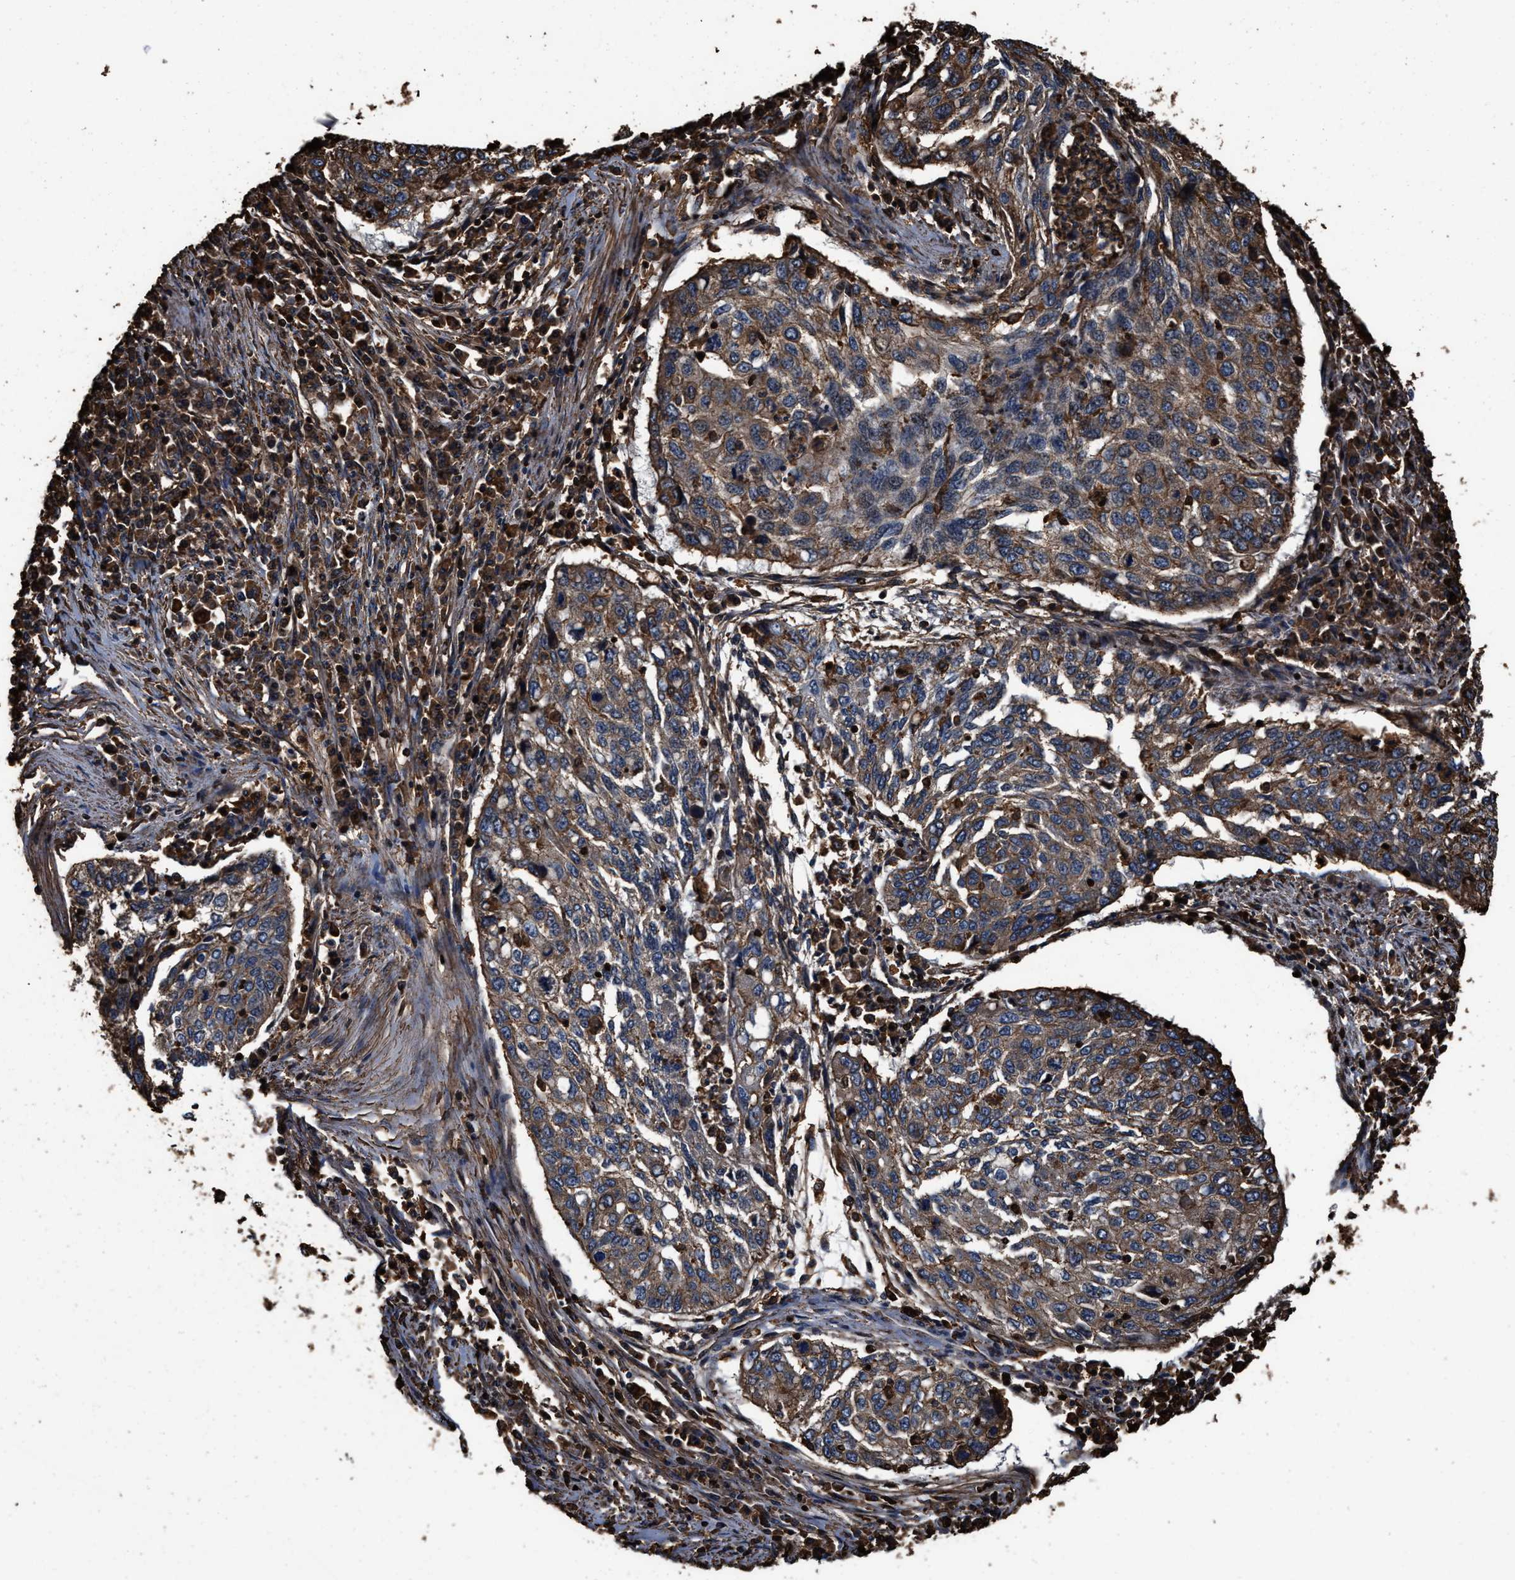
{"staining": {"intensity": "moderate", "quantity": "25%-75%", "location": "cytoplasmic/membranous"}, "tissue": "lung cancer", "cell_type": "Tumor cells", "image_type": "cancer", "snomed": [{"axis": "morphology", "description": "Squamous cell carcinoma, NOS"}, {"axis": "topography", "description": "Lung"}], "caption": "About 25%-75% of tumor cells in human lung cancer (squamous cell carcinoma) show moderate cytoplasmic/membranous protein positivity as visualized by brown immunohistochemical staining.", "gene": "KBTBD2", "patient": {"sex": "female", "age": 63}}